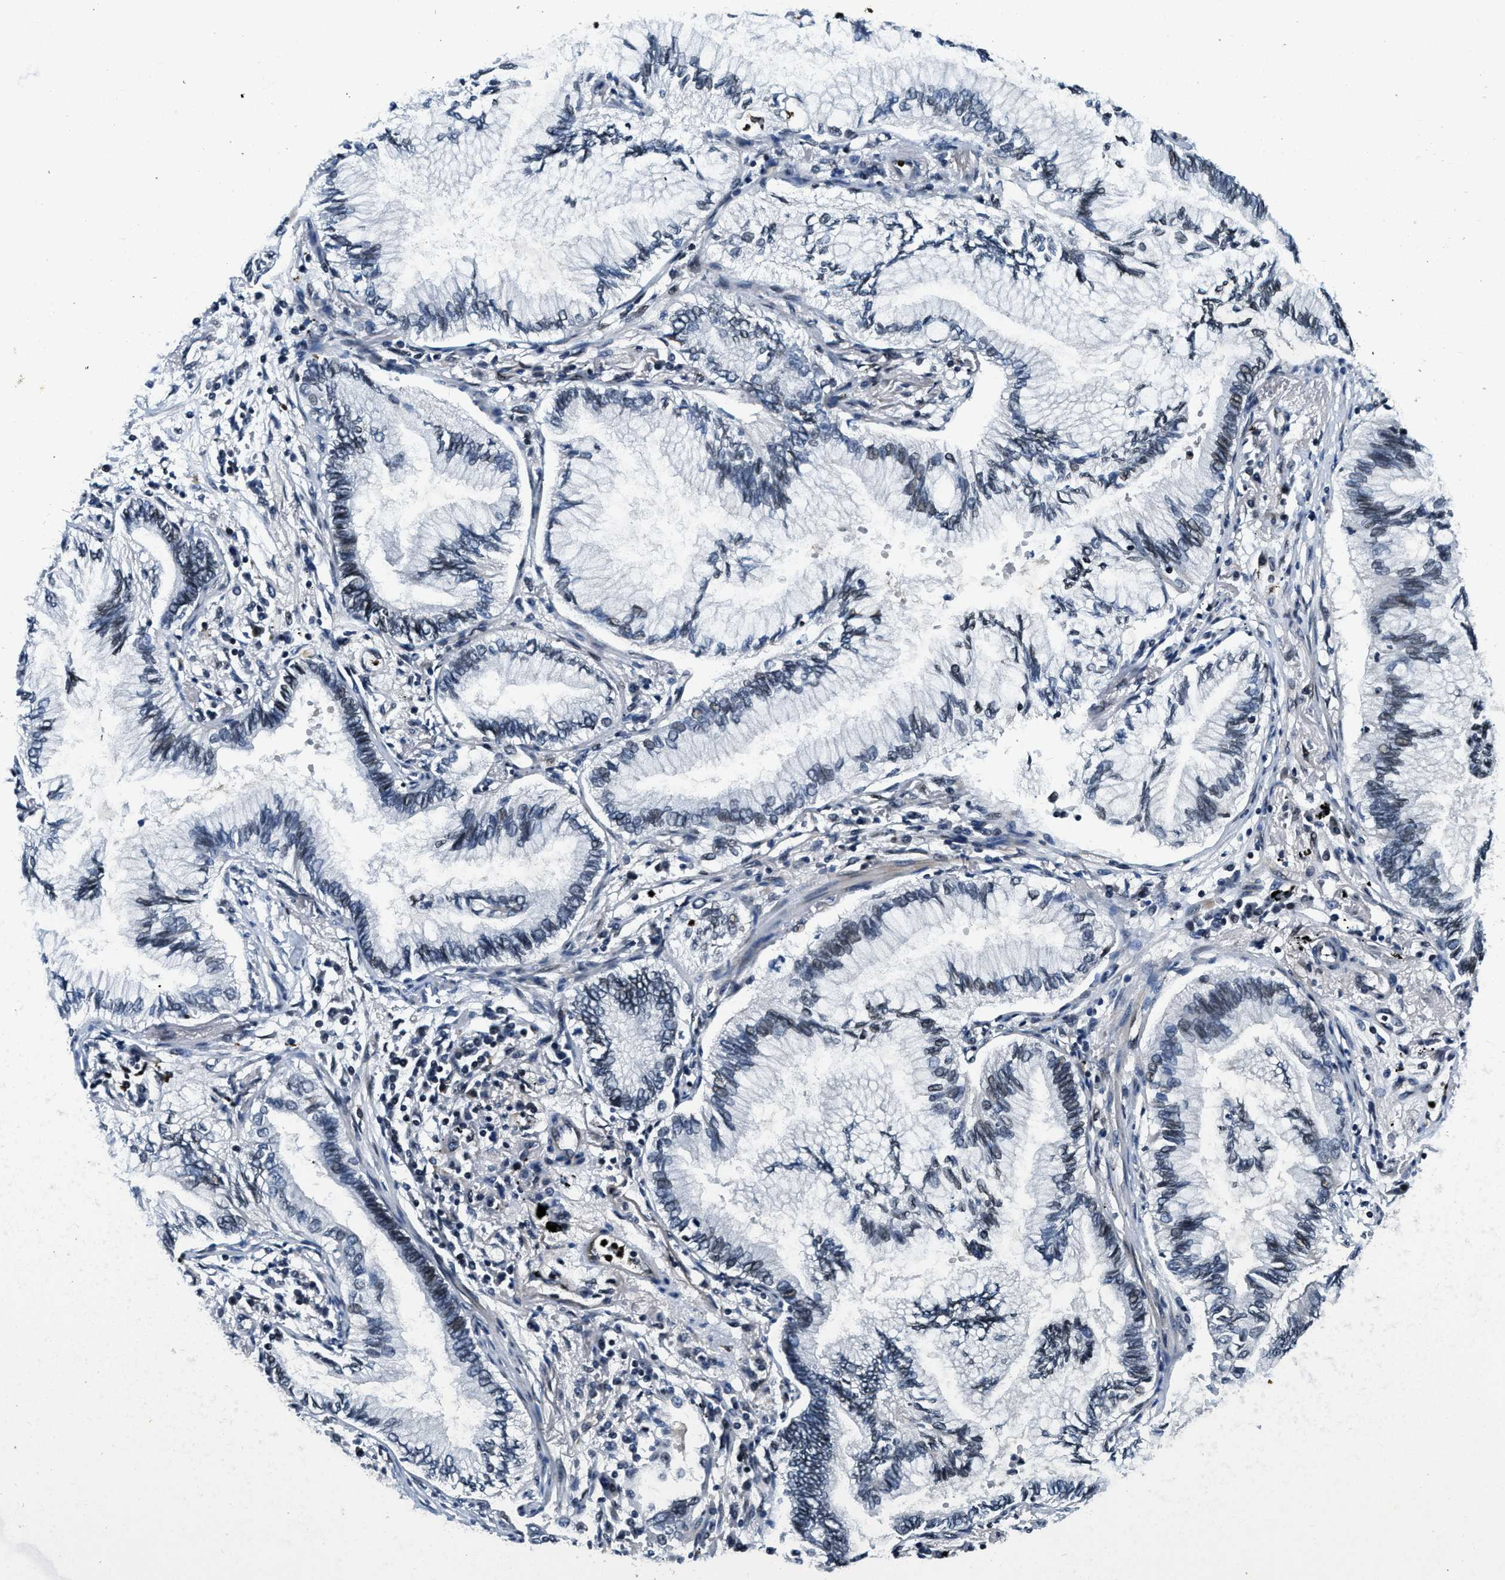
{"staining": {"intensity": "negative", "quantity": "none", "location": "none"}, "tissue": "lung cancer", "cell_type": "Tumor cells", "image_type": "cancer", "snomed": [{"axis": "morphology", "description": "Normal tissue, NOS"}, {"axis": "morphology", "description": "Adenocarcinoma, NOS"}, {"axis": "topography", "description": "Bronchus"}, {"axis": "topography", "description": "Lung"}], "caption": "The image exhibits no significant expression in tumor cells of lung cancer (adenocarcinoma).", "gene": "ZC3HC1", "patient": {"sex": "female", "age": 70}}